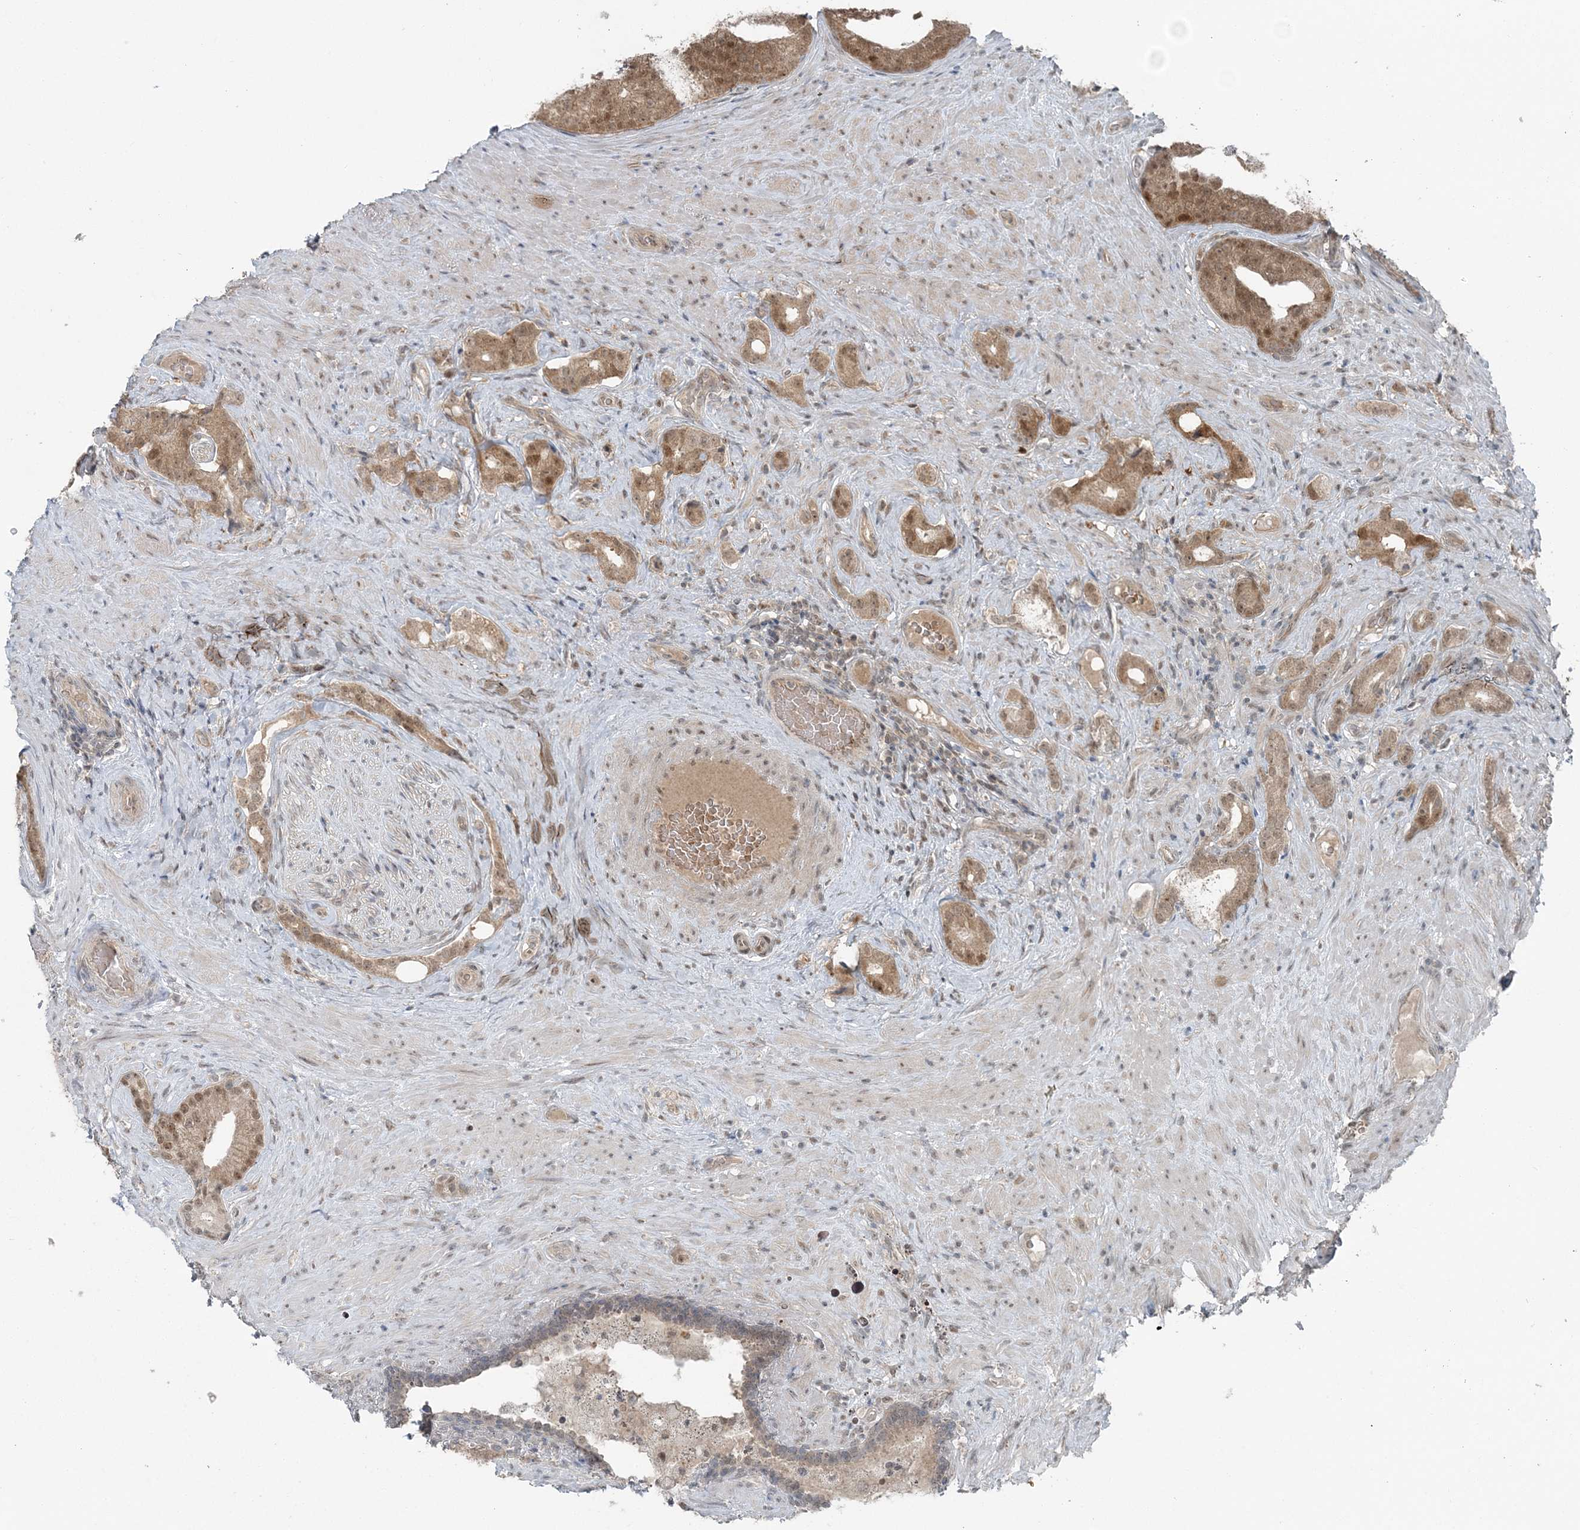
{"staining": {"intensity": "moderate", "quantity": ">75%", "location": "cytoplasmic/membranous,nuclear"}, "tissue": "prostate cancer", "cell_type": "Tumor cells", "image_type": "cancer", "snomed": [{"axis": "morphology", "description": "Adenocarcinoma, Low grade"}, {"axis": "topography", "description": "Prostate"}], "caption": "There is medium levels of moderate cytoplasmic/membranous and nuclear positivity in tumor cells of low-grade adenocarcinoma (prostate), as demonstrated by immunohistochemical staining (brown color).", "gene": "FBXL17", "patient": {"sex": "male", "age": 71}}